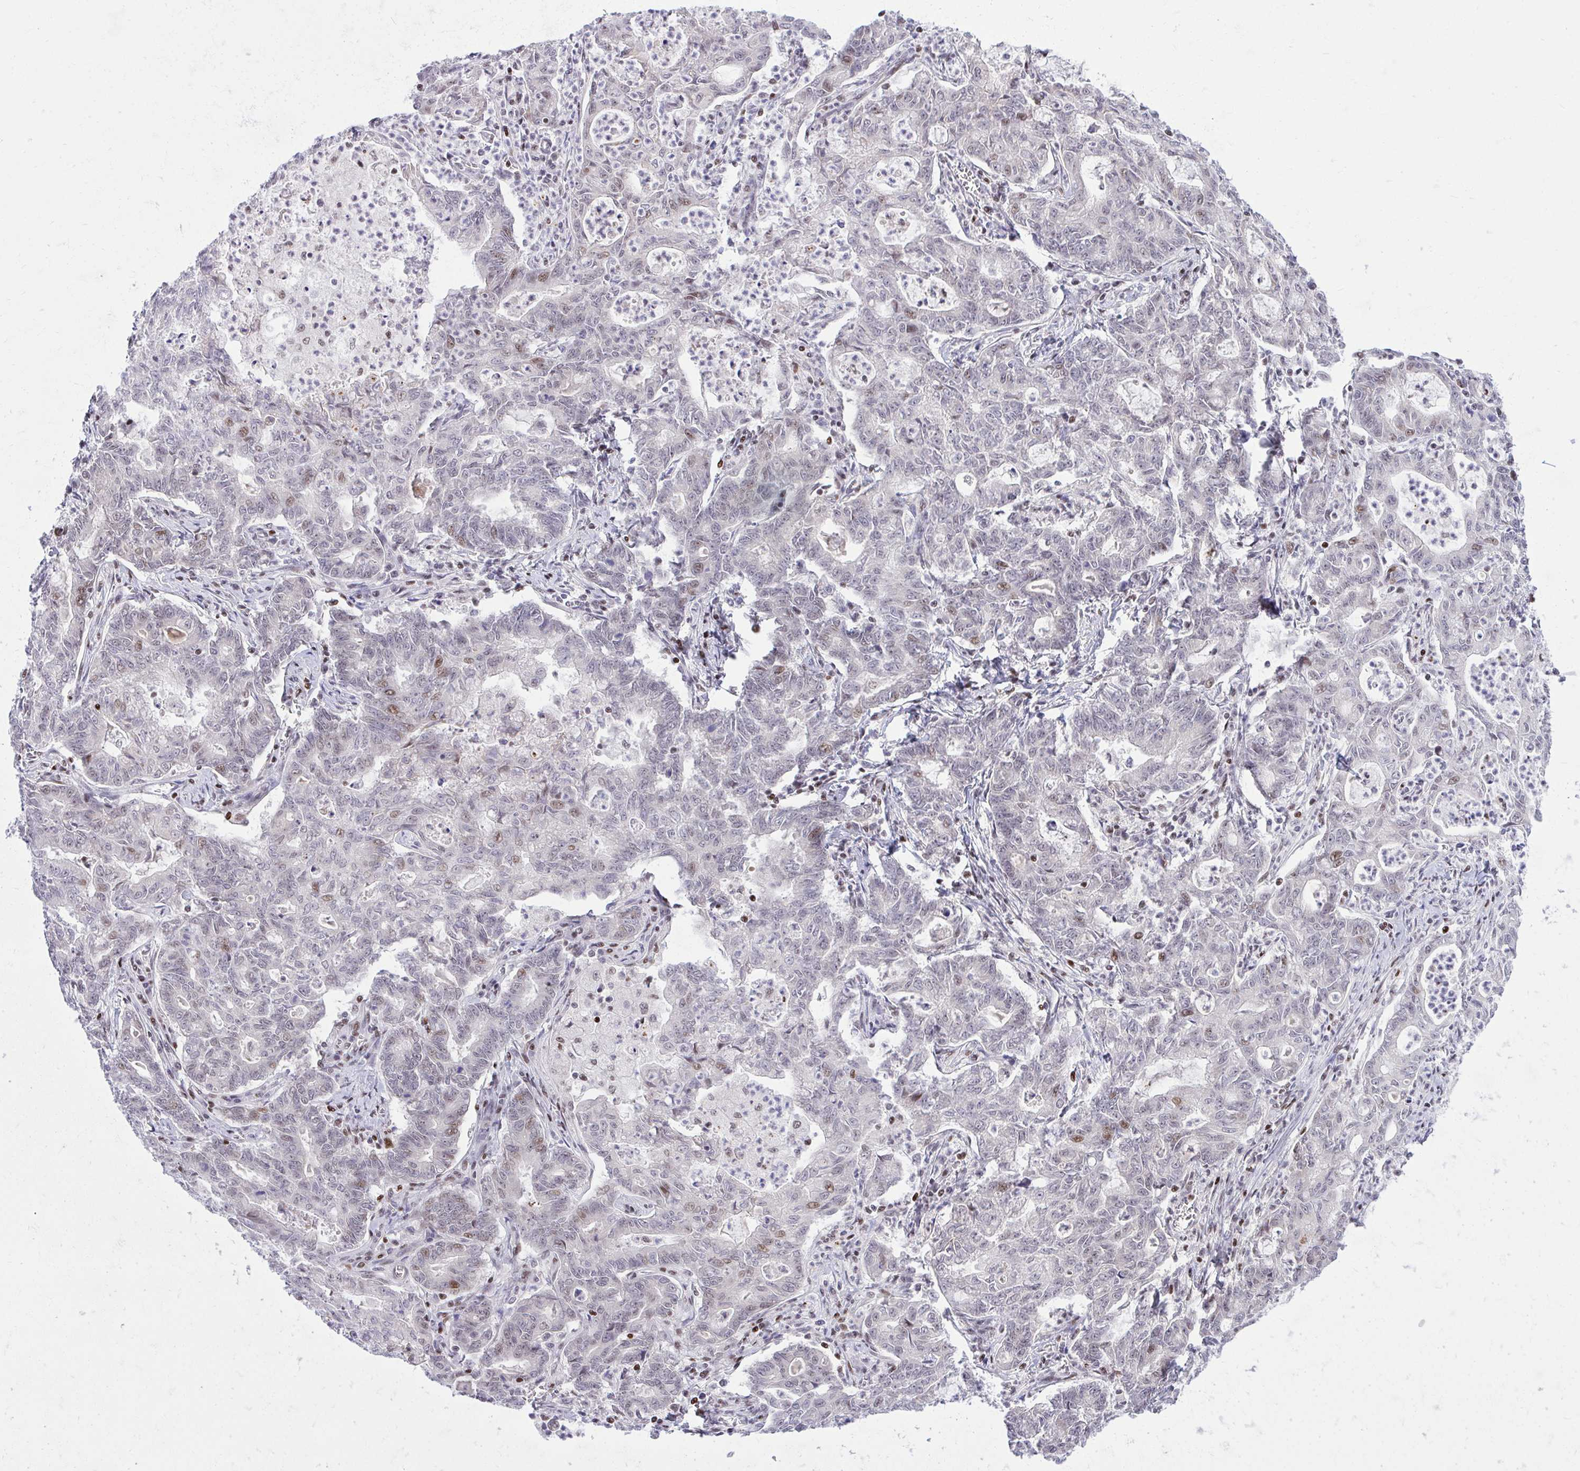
{"staining": {"intensity": "weak", "quantity": "<25%", "location": "nuclear"}, "tissue": "stomach cancer", "cell_type": "Tumor cells", "image_type": "cancer", "snomed": [{"axis": "morphology", "description": "Adenocarcinoma, NOS"}, {"axis": "topography", "description": "Stomach, upper"}], "caption": "Stomach cancer (adenocarcinoma) stained for a protein using immunohistochemistry (IHC) exhibits no positivity tumor cells.", "gene": "C14orf39", "patient": {"sex": "female", "age": 79}}